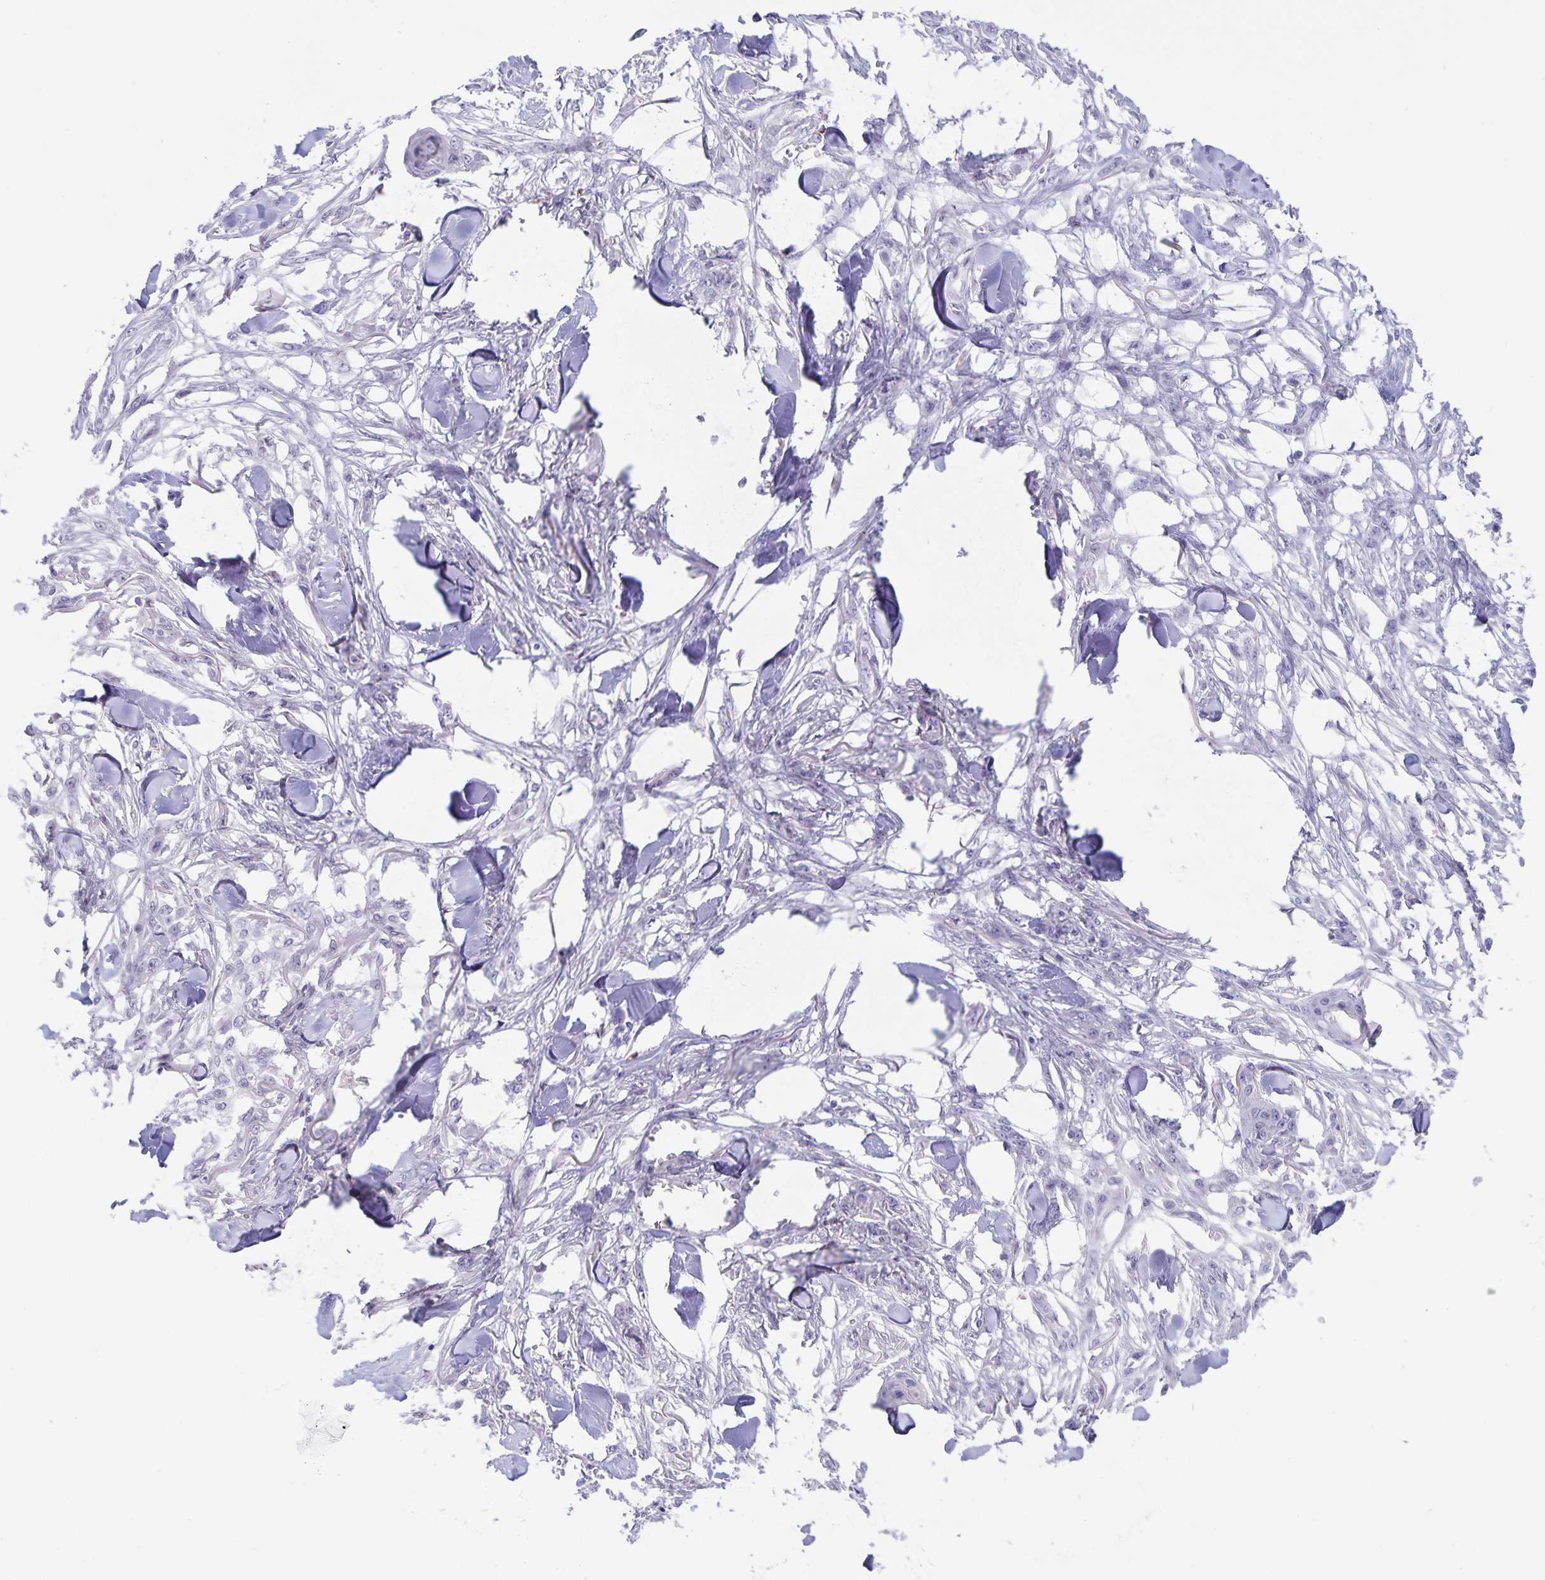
{"staining": {"intensity": "negative", "quantity": "none", "location": "none"}, "tissue": "skin cancer", "cell_type": "Tumor cells", "image_type": "cancer", "snomed": [{"axis": "morphology", "description": "Squamous cell carcinoma, NOS"}, {"axis": "topography", "description": "Skin"}], "caption": "IHC image of skin cancer (squamous cell carcinoma) stained for a protein (brown), which exhibits no staining in tumor cells. (DAB (3,3'-diaminobenzidine) immunohistochemistry (IHC) visualized using brightfield microscopy, high magnification).", "gene": "ERMN", "patient": {"sex": "female", "age": 59}}